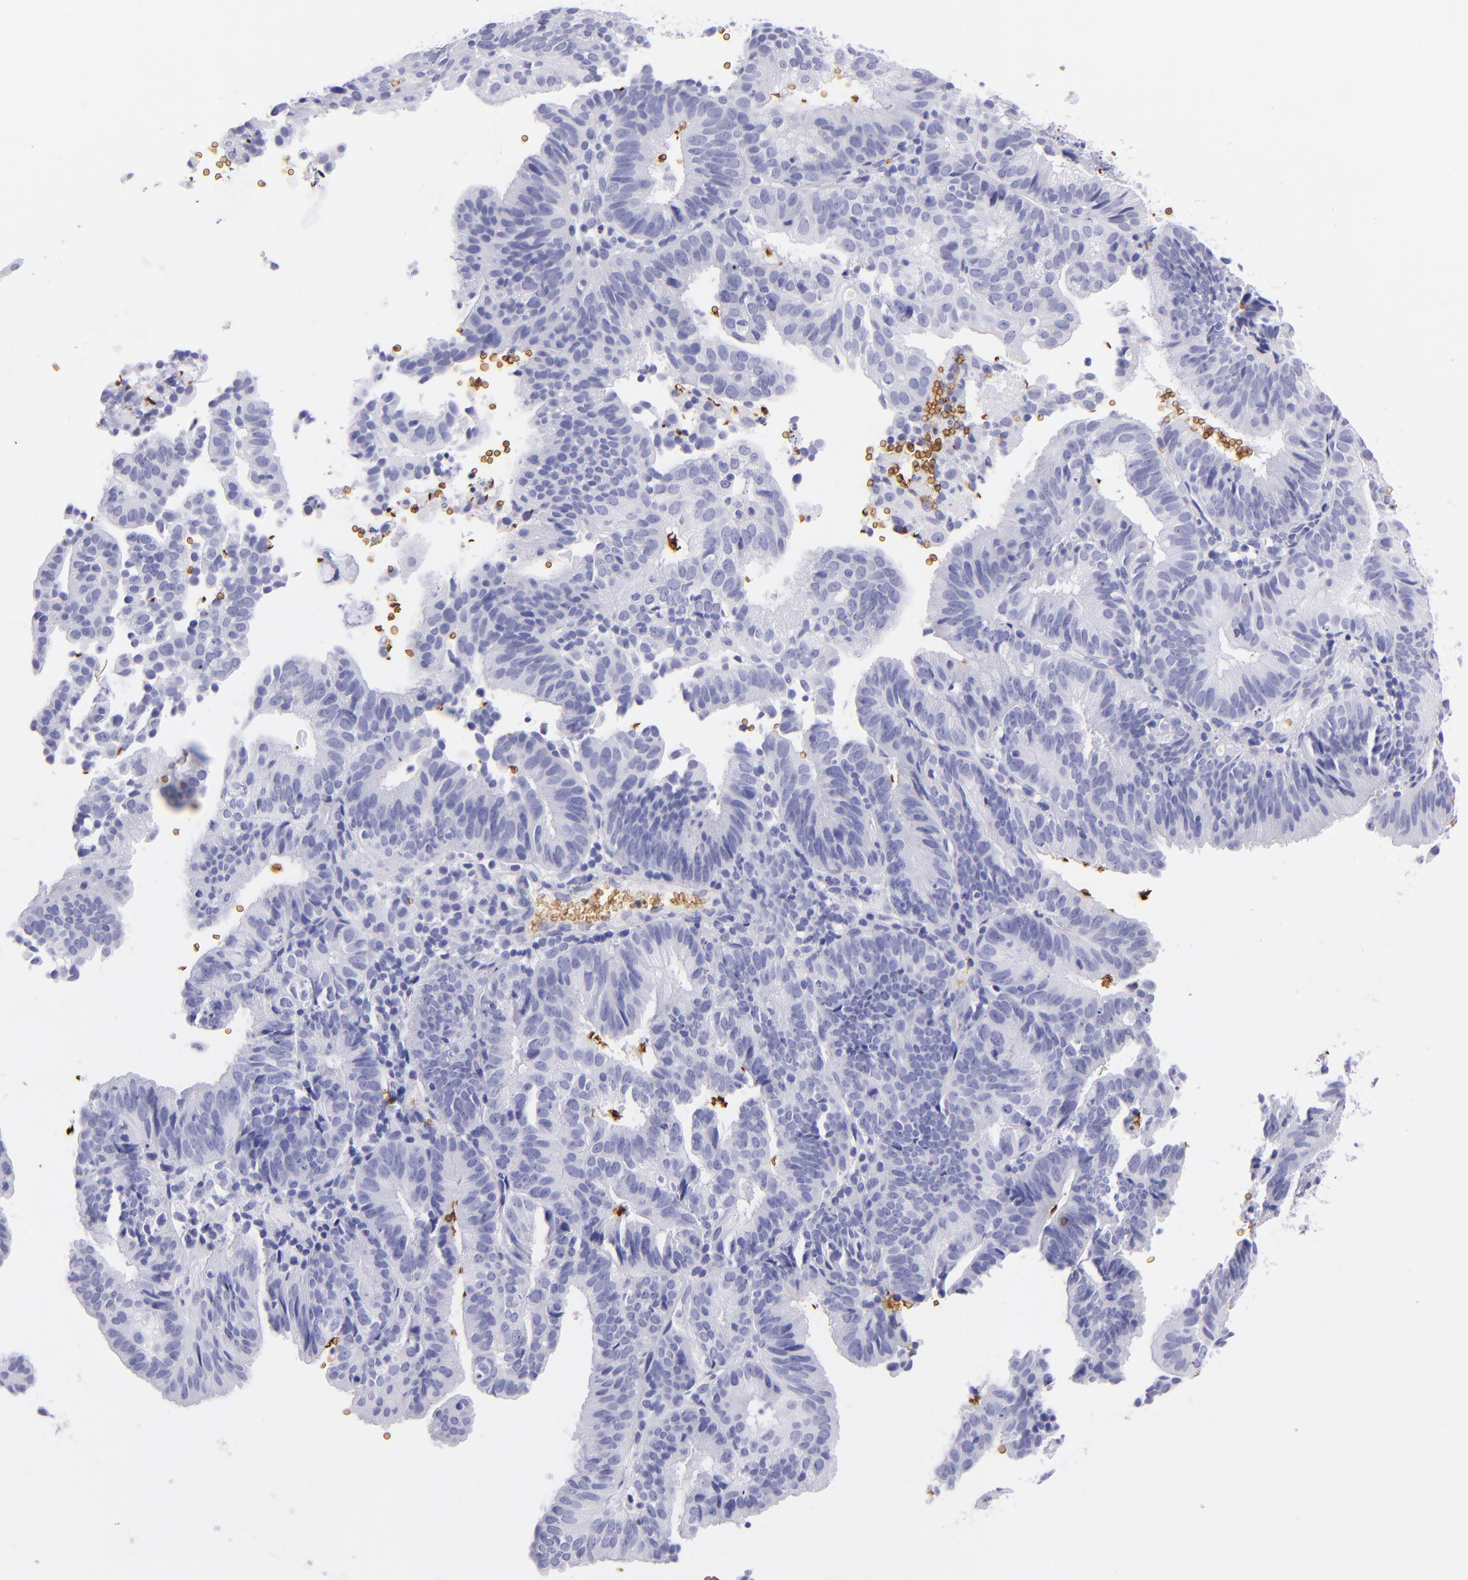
{"staining": {"intensity": "negative", "quantity": "none", "location": "none"}, "tissue": "cervical cancer", "cell_type": "Tumor cells", "image_type": "cancer", "snomed": [{"axis": "morphology", "description": "Adenocarcinoma, NOS"}, {"axis": "topography", "description": "Cervix"}], "caption": "The immunohistochemistry micrograph has no significant positivity in tumor cells of cervical cancer (adenocarcinoma) tissue.", "gene": "GYPA", "patient": {"sex": "female", "age": 60}}